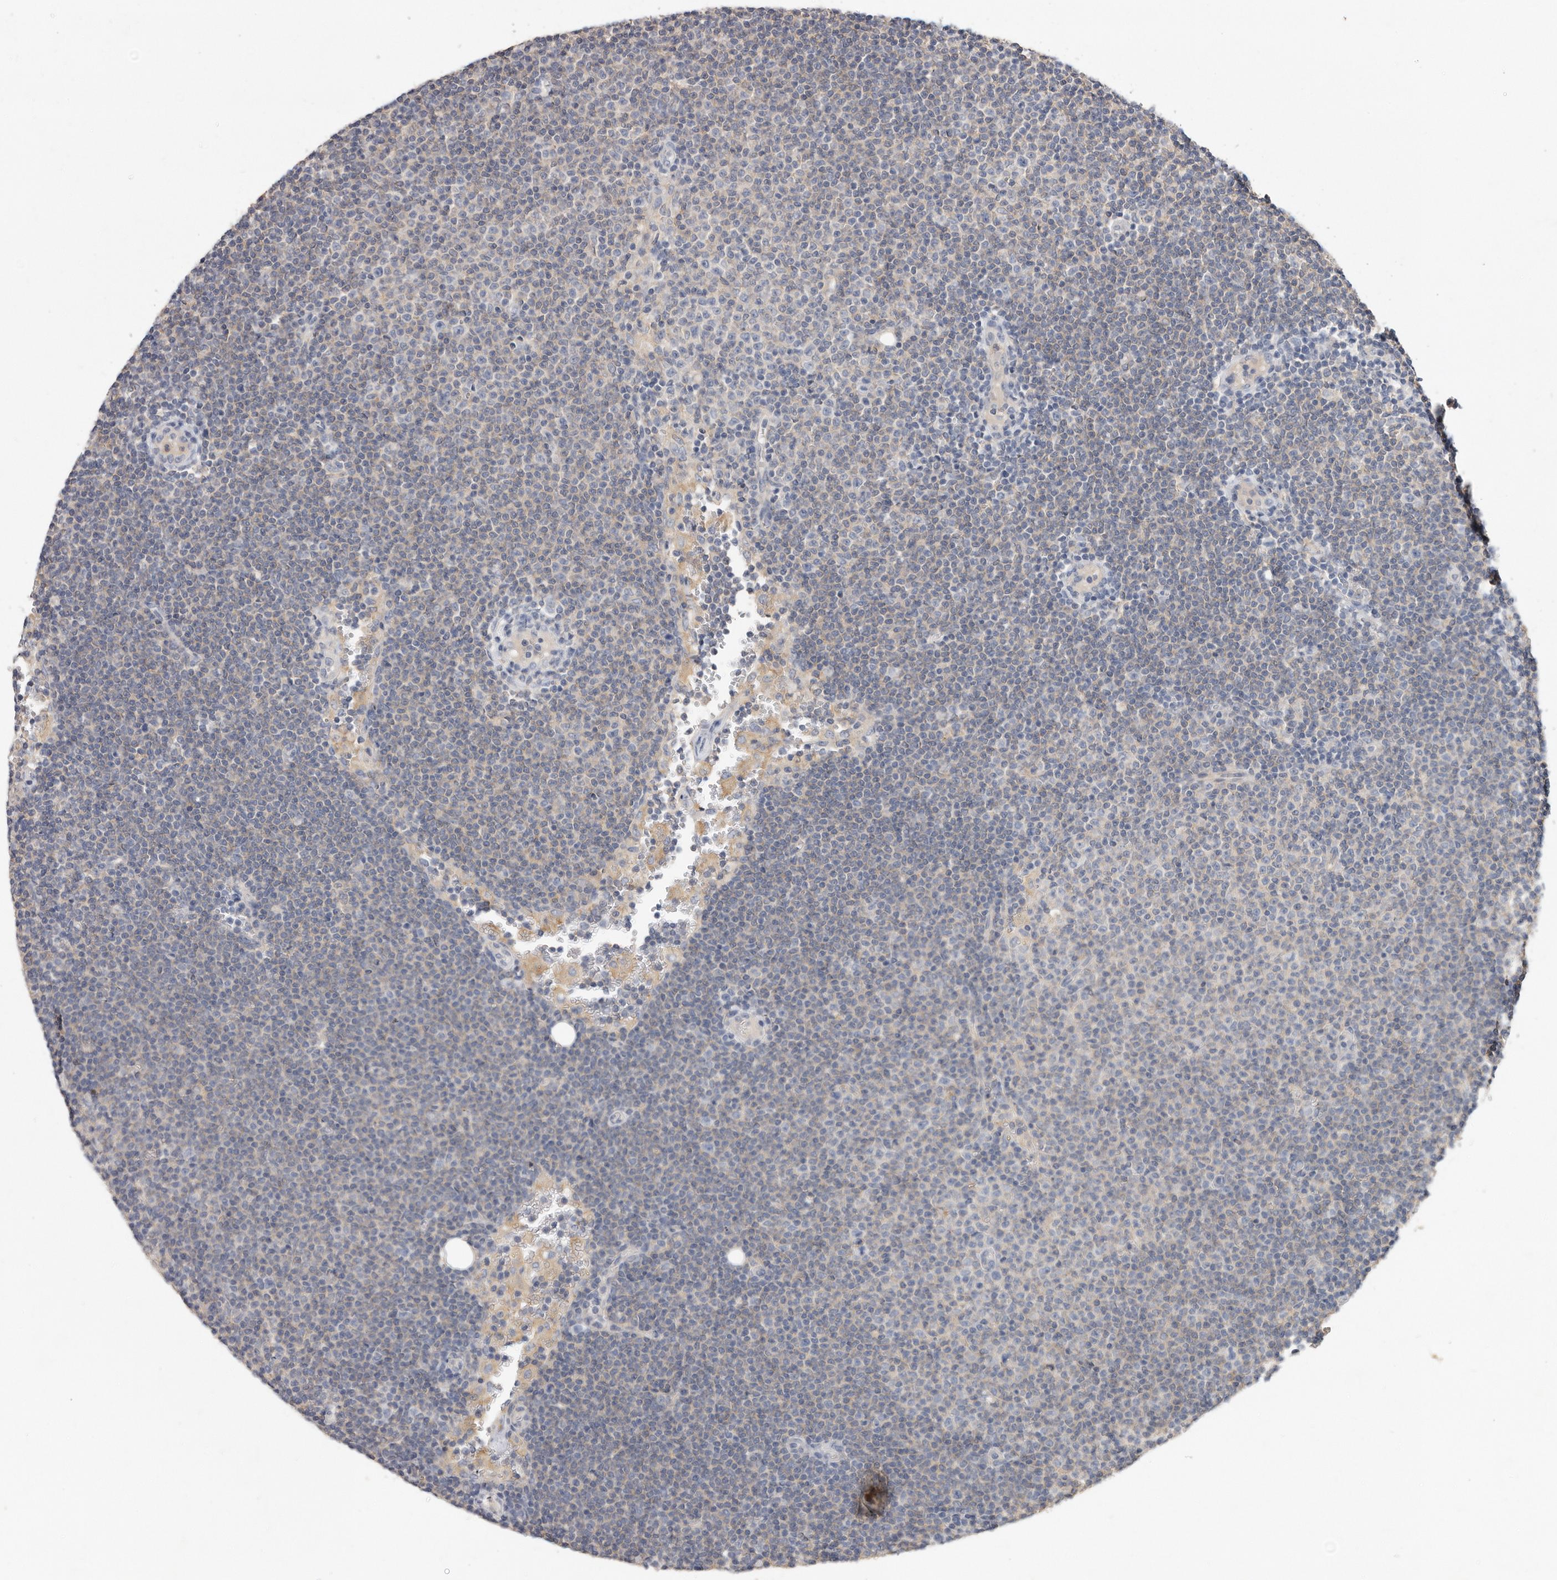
{"staining": {"intensity": "negative", "quantity": "none", "location": "none"}, "tissue": "lymphoma", "cell_type": "Tumor cells", "image_type": "cancer", "snomed": [{"axis": "morphology", "description": "Malignant lymphoma, non-Hodgkin's type, Low grade"}, {"axis": "topography", "description": "Lymph node"}], "caption": "A photomicrograph of lymphoma stained for a protein exhibits no brown staining in tumor cells.", "gene": "WDTC1", "patient": {"sex": "female", "age": 53}}